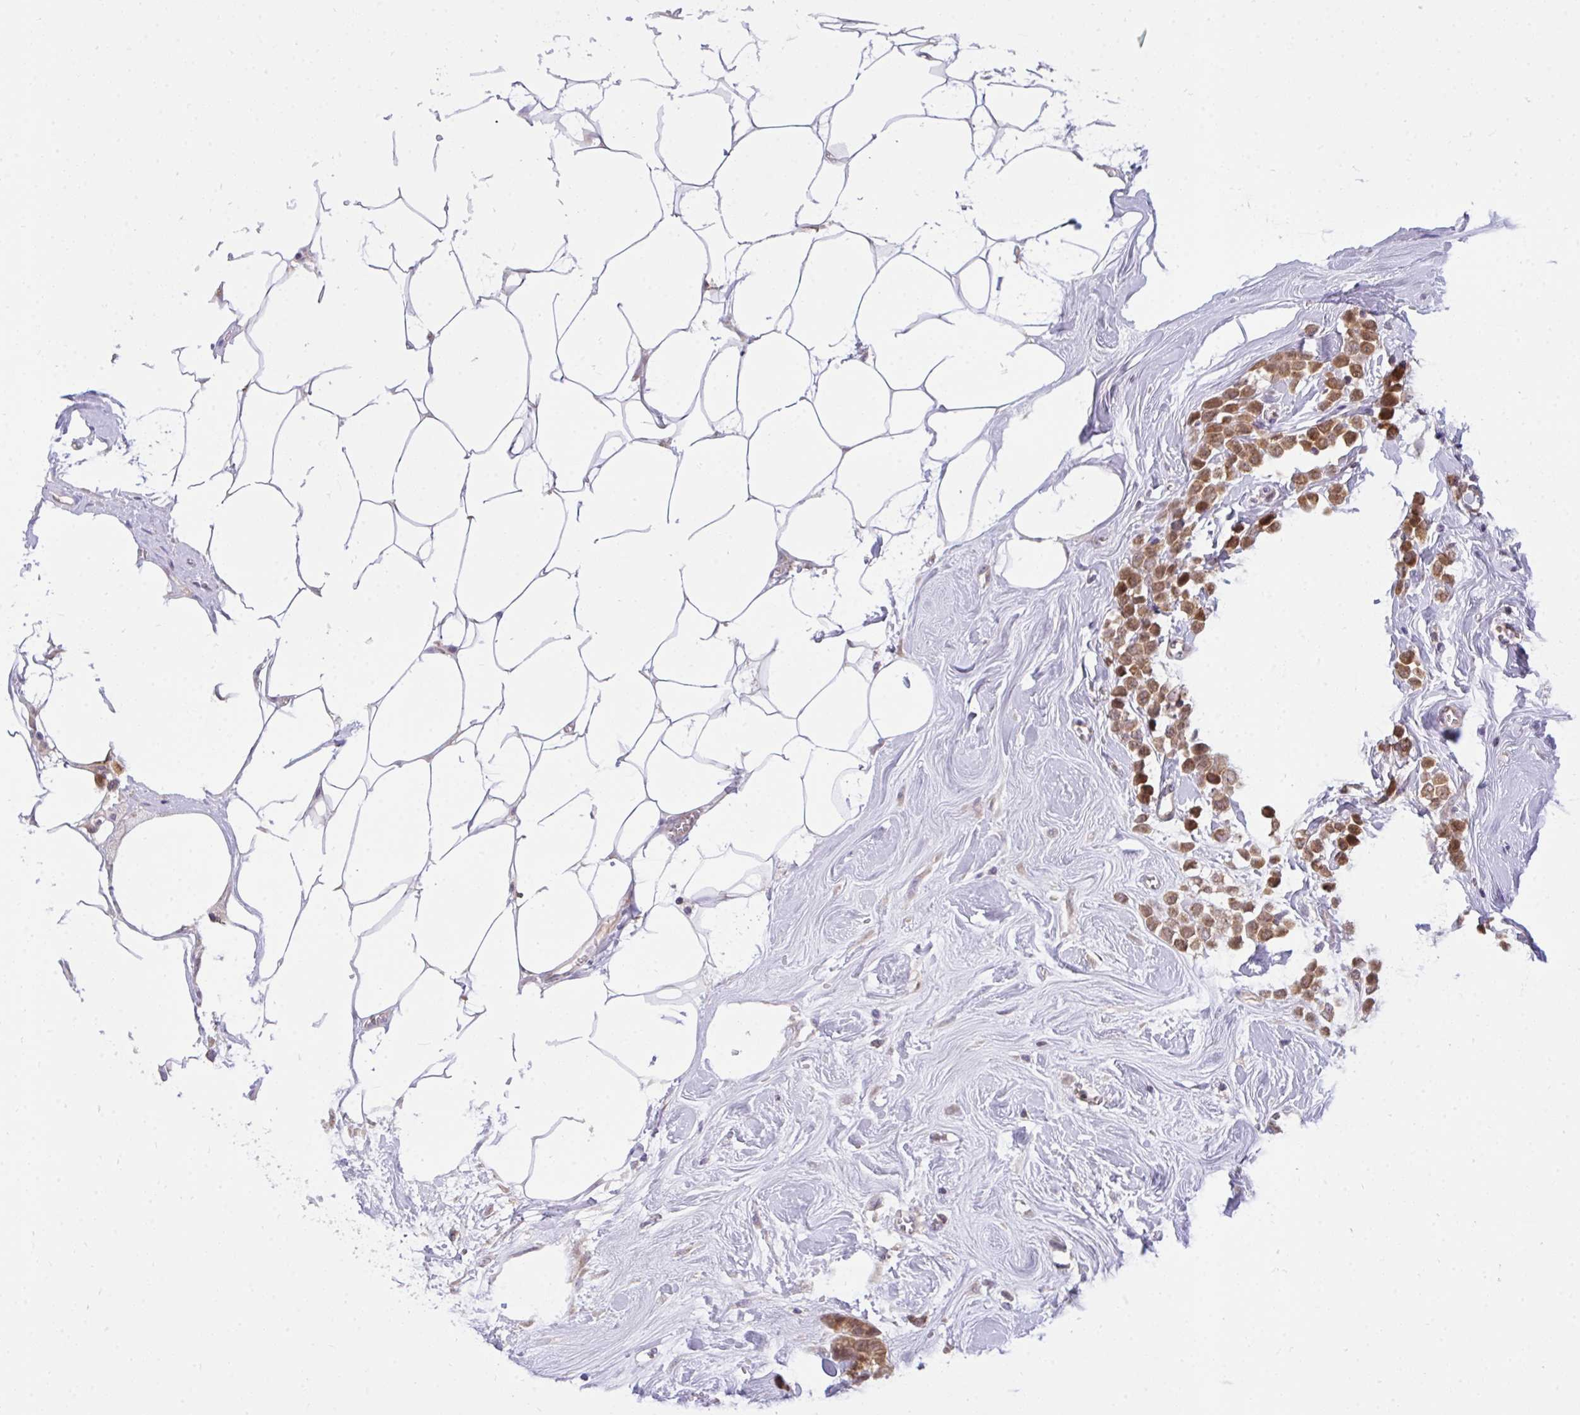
{"staining": {"intensity": "moderate", "quantity": ">75%", "location": "cytoplasmic/membranous"}, "tissue": "breast cancer", "cell_type": "Tumor cells", "image_type": "cancer", "snomed": [{"axis": "morphology", "description": "Duct carcinoma"}, {"axis": "topography", "description": "Breast"}], "caption": "Moderate cytoplasmic/membranous protein positivity is appreciated in about >75% of tumor cells in breast cancer (intraductal carcinoma).", "gene": "C19orf54", "patient": {"sex": "female", "age": 80}}